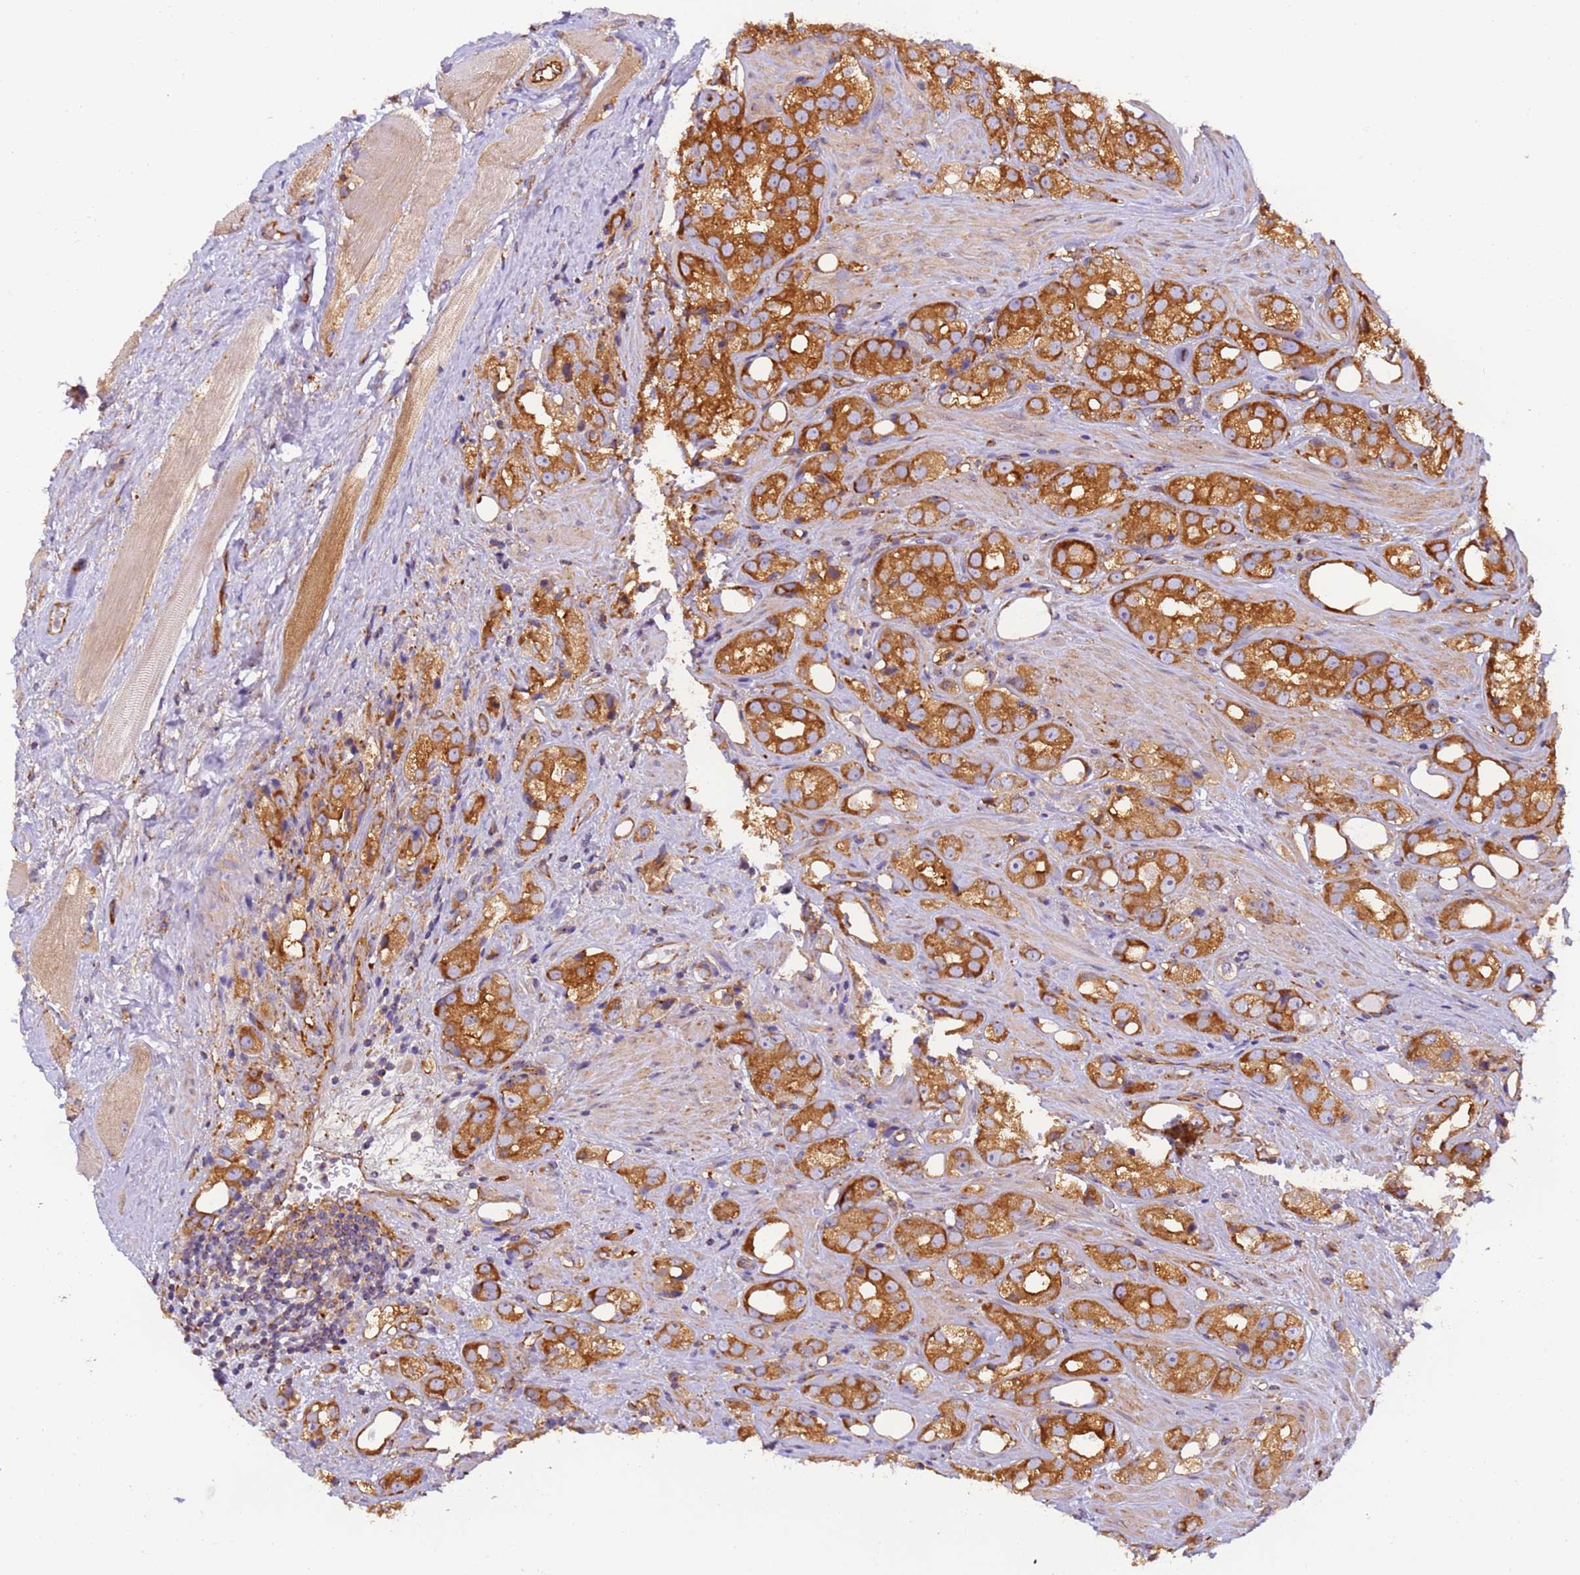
{"staining": {"intensity": "strong", "quantity": ">75%", "location": "cytoplasmic/membranous"}, "tissue": "prostate cancer", "cell_type": "Tumor cells", "image_type": "cancer", "snomed": [{"axis": "morphology", "description": "Adenocarcinoma, NOS"}, {"axis": "topography", "description": "Prostate"}], "caption": "Prostate adenocarcinoma tissue reveals strong cytoplasmic/membranous positivity in approximately >75% of tumor cells", "gene": "DYNC1I2", "patient": {"sex": "male", "age": 79}}